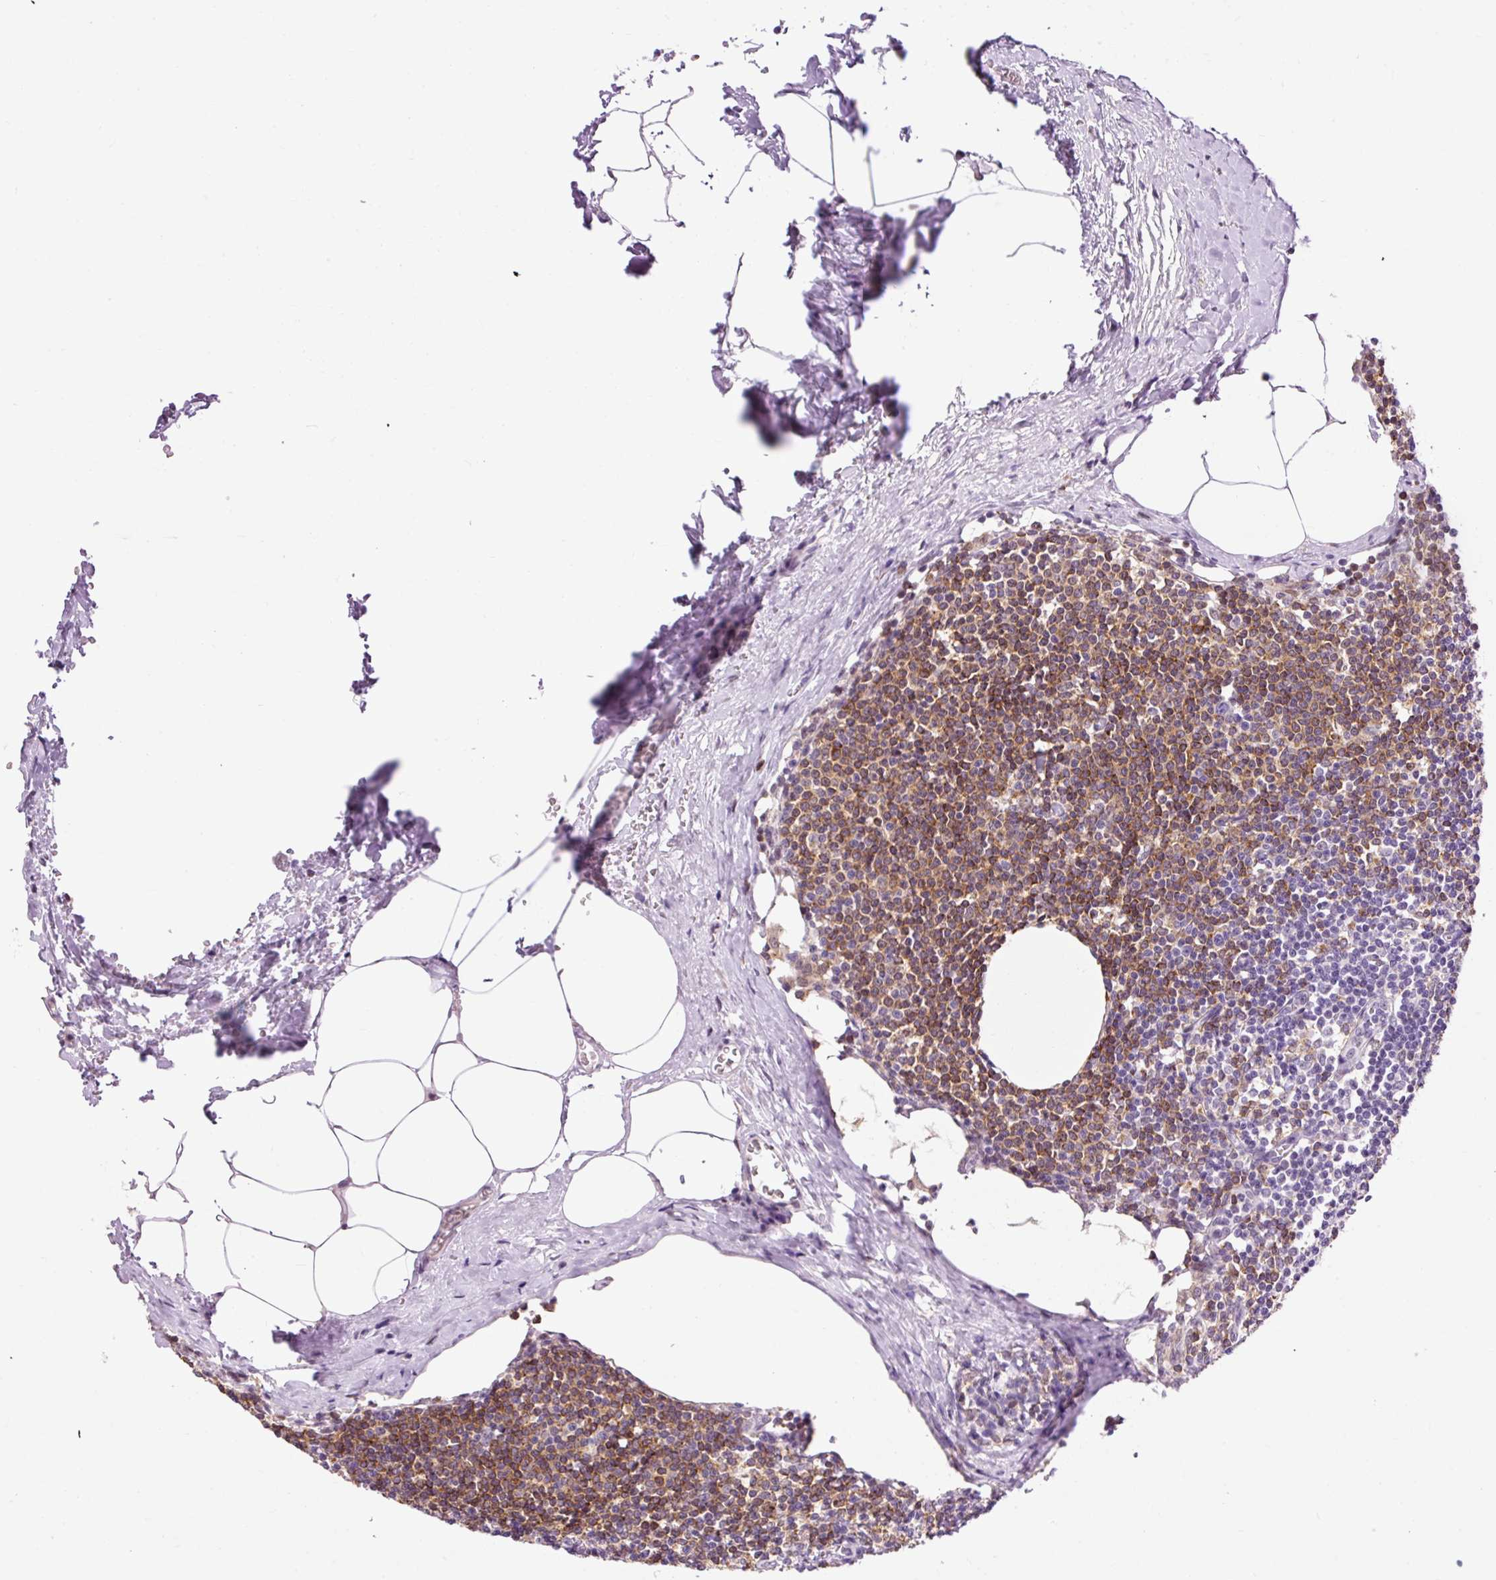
{"staining": {"intensity": "negative", "quantity": "none", "location": "none"}, "tissue": "lymph node", "cell_type": "Germinal center cells", "image_type": "normal", "snomed": [{"axis": "morphology", "description": "Normal tissue, NOS"}, {"axis": "topography", "description": "Lymph node"}], "caption": "A micrograph of lymph node stained for a protein demonstrates no brown staining in germinal center cells. (Brightfield microscopy of DAB (3,3'-diaminobenzidine) immunohistochemistry (IHC) at high magnification).", "gene": "LY86", "patient": {"sex": "female", "age": 59}}